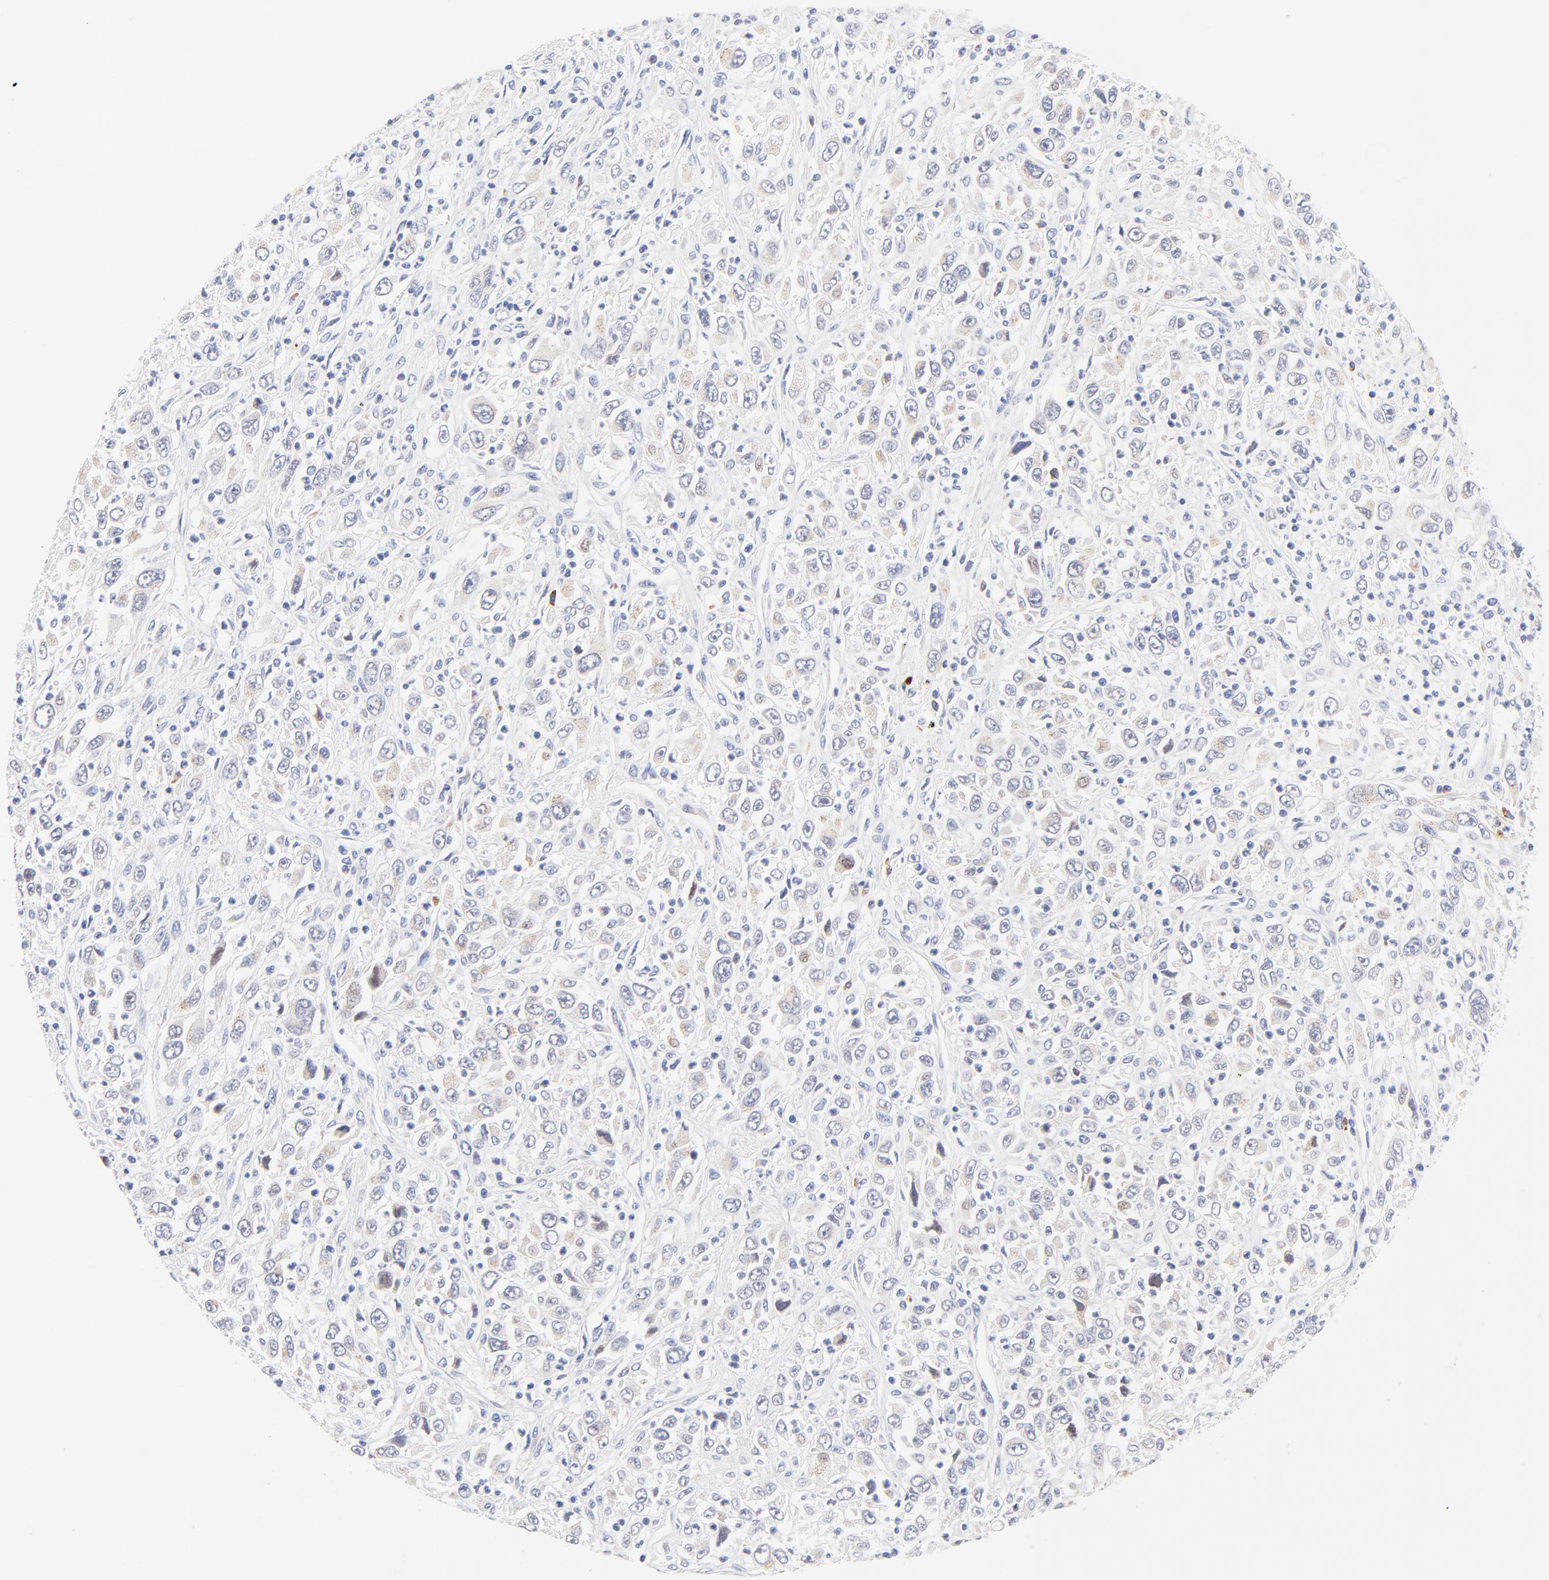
{"staining": {"intensity": "weak", "quantity": "25%-75%", "location": "cytoplasmic/membranous"}, "tissue": "melanoma", "cell_type": "Tumor cells", "image_type": "cancer", "snomed": [{"axis": "morphology", "description": "Malignant melanoma, Metastatic site"}, {"axis": "topography", "description": "Skin"}], "caption": "A histopathology image of malignant melanoma (metastatic site) stained for a protein exhibits weak cytoplasmic/membranous brown staining in tumor cells.", "gene": "AFF2", "patient": {"sex": "female", "age": 56}}